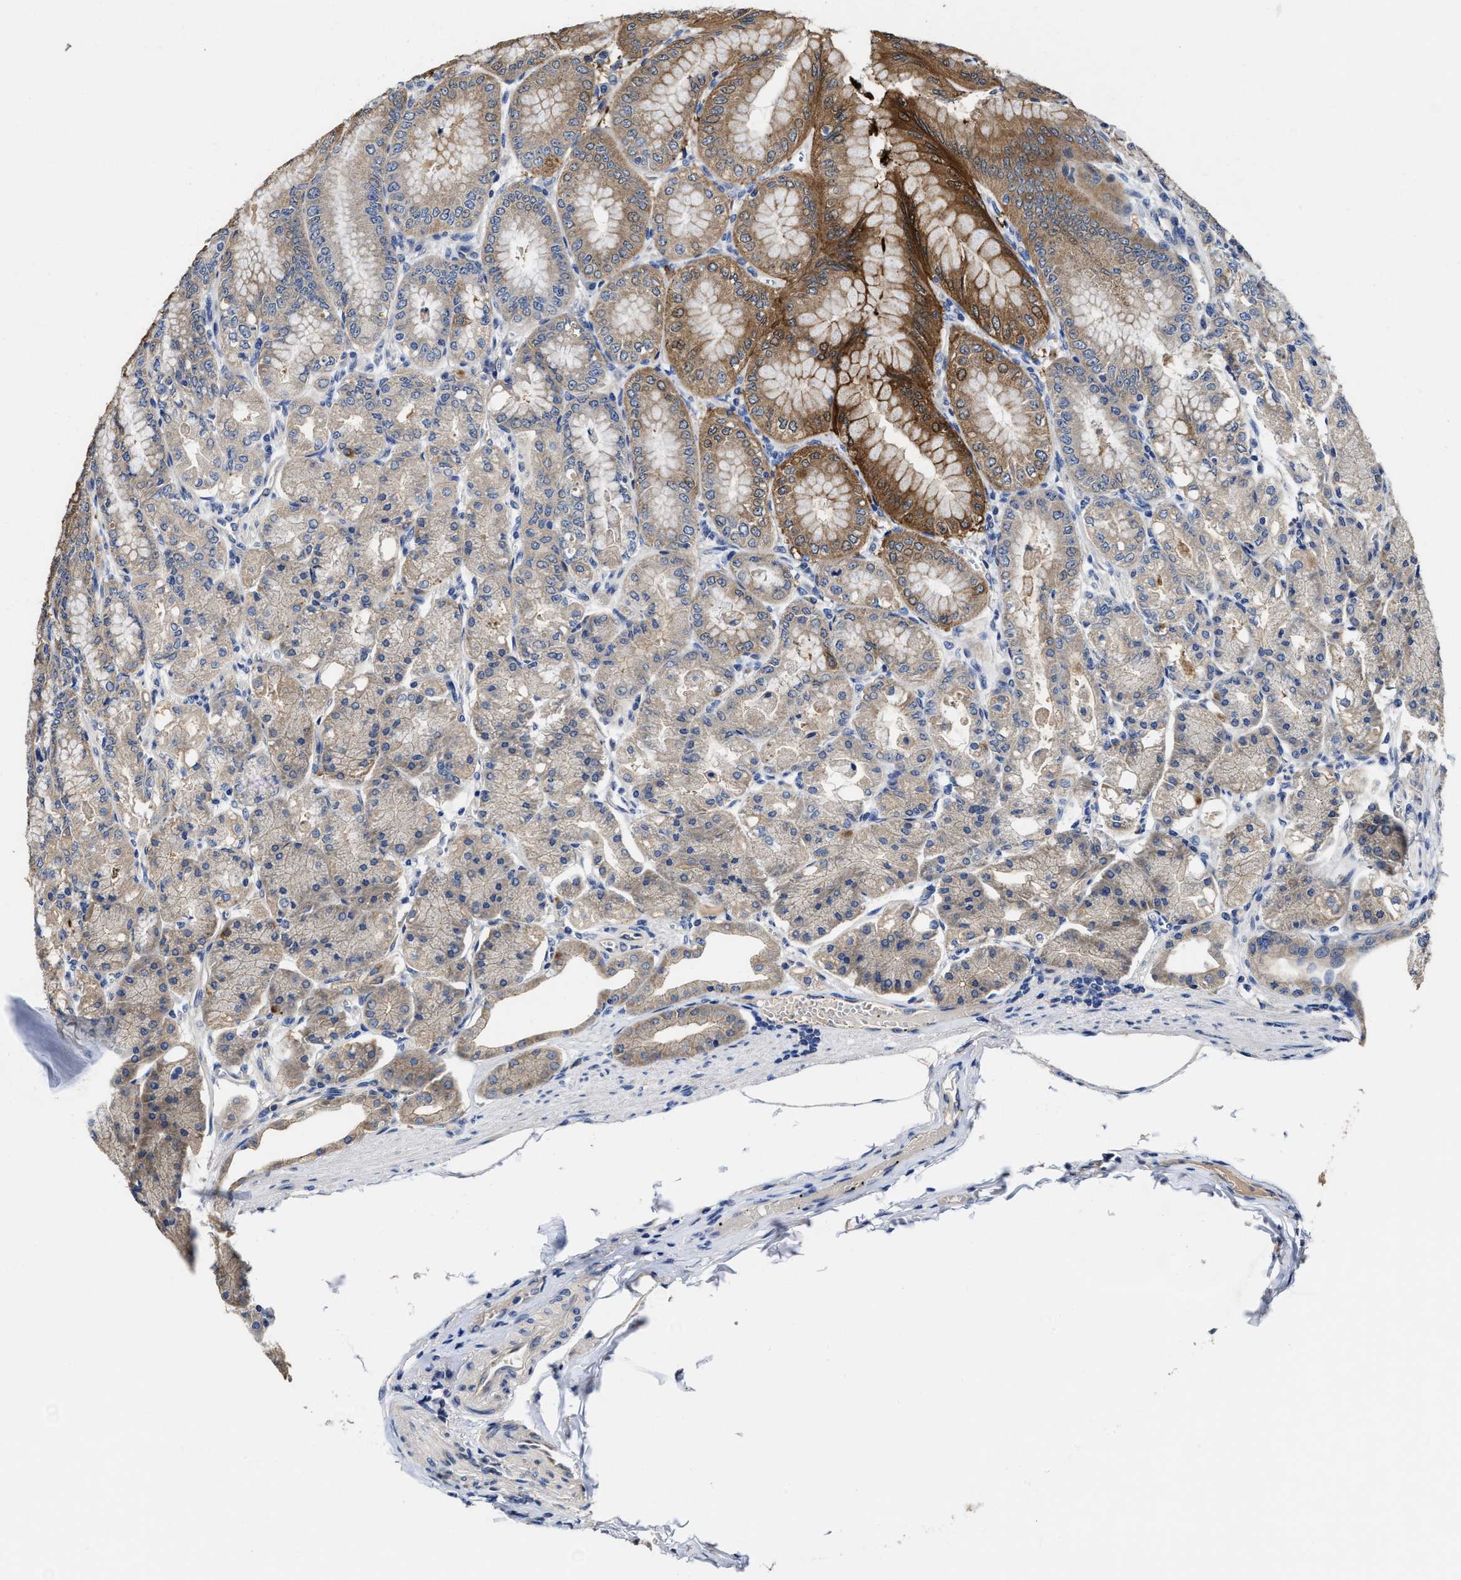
{"staining": {"intensity": "strong", "quantity": "25%-75%", "location": "cytoplasmic/membranous"}, "tissue": "stomach", "cell_type": "Glandular cells", "image_type": "normal", "snomed": [{"axis": "morphology", "description": "Normal tissue, NOS"}, {"axis": "topography", "description": "Stomach, lower"}], "caption": "Stomach stained with immunohistochemistry displays strong cytoplasmic/membranous expression in about 25%-75% of glandular cells.", "gene": "TRAF6", "patient": {"sex": "male", "age": 71}}